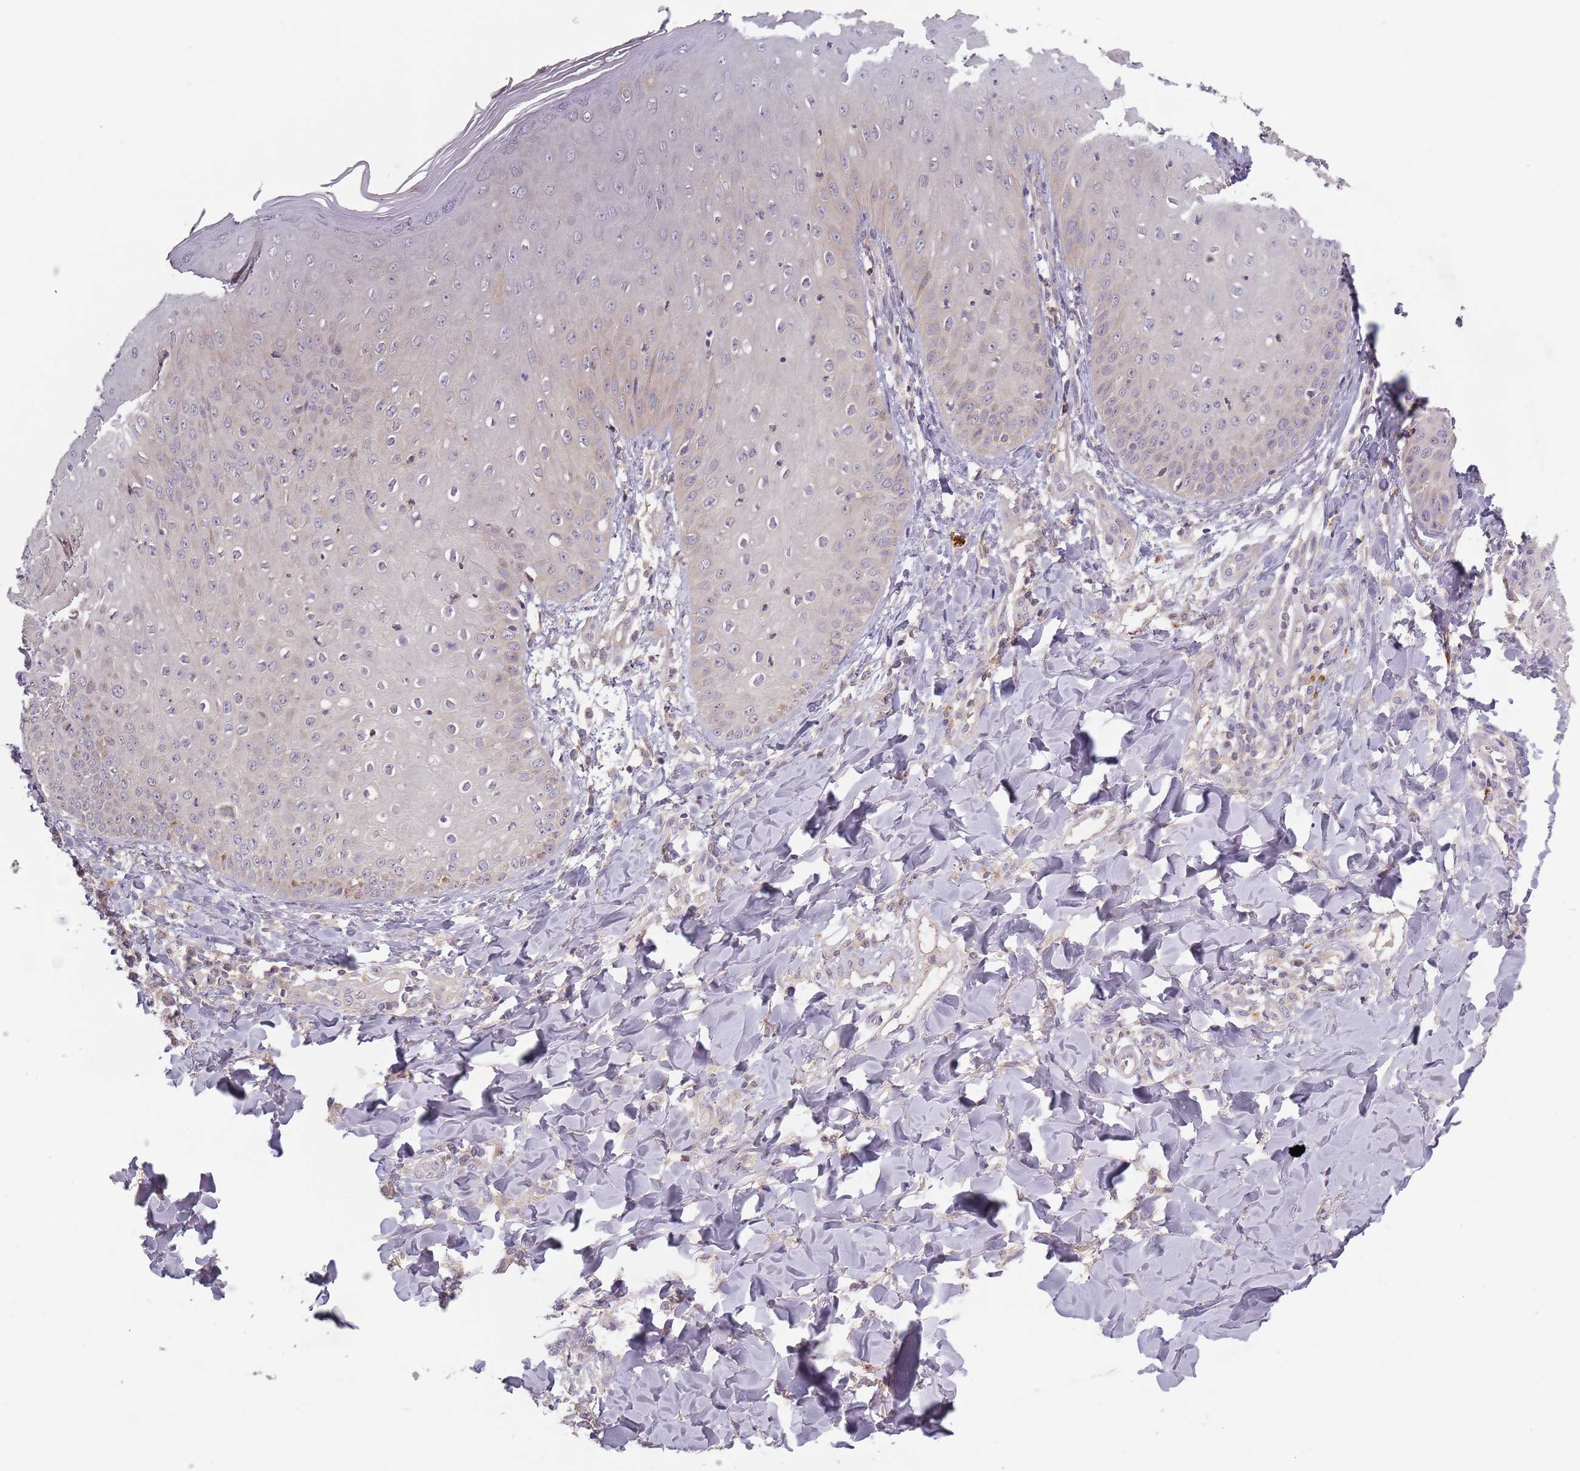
{"staining": {"intensity": "weak", "quantity": "25%-75%", "location": "cytoplasmic/membranous"}, "tissue": "skin", "cell_type": "Epidermal cells", "image_type": "normal", "snomed": [{"axis": "morphology", "description": "Normal tissue, NOS"}, {"axis": "morphology", "description": "Inflammation, NOS"}, {"axis": "topography", "description": "Soft tissue"}, {"axis": "topography", "description": "Anal"}], "caption": "Immunohistochemical staining of normal skin displays weak cytoplasmic/membranous protein positivity in approximately 25%-75% of epidermal cells.", "gene": "ASB13", "patient": {"sex": "female", "age": 15}}